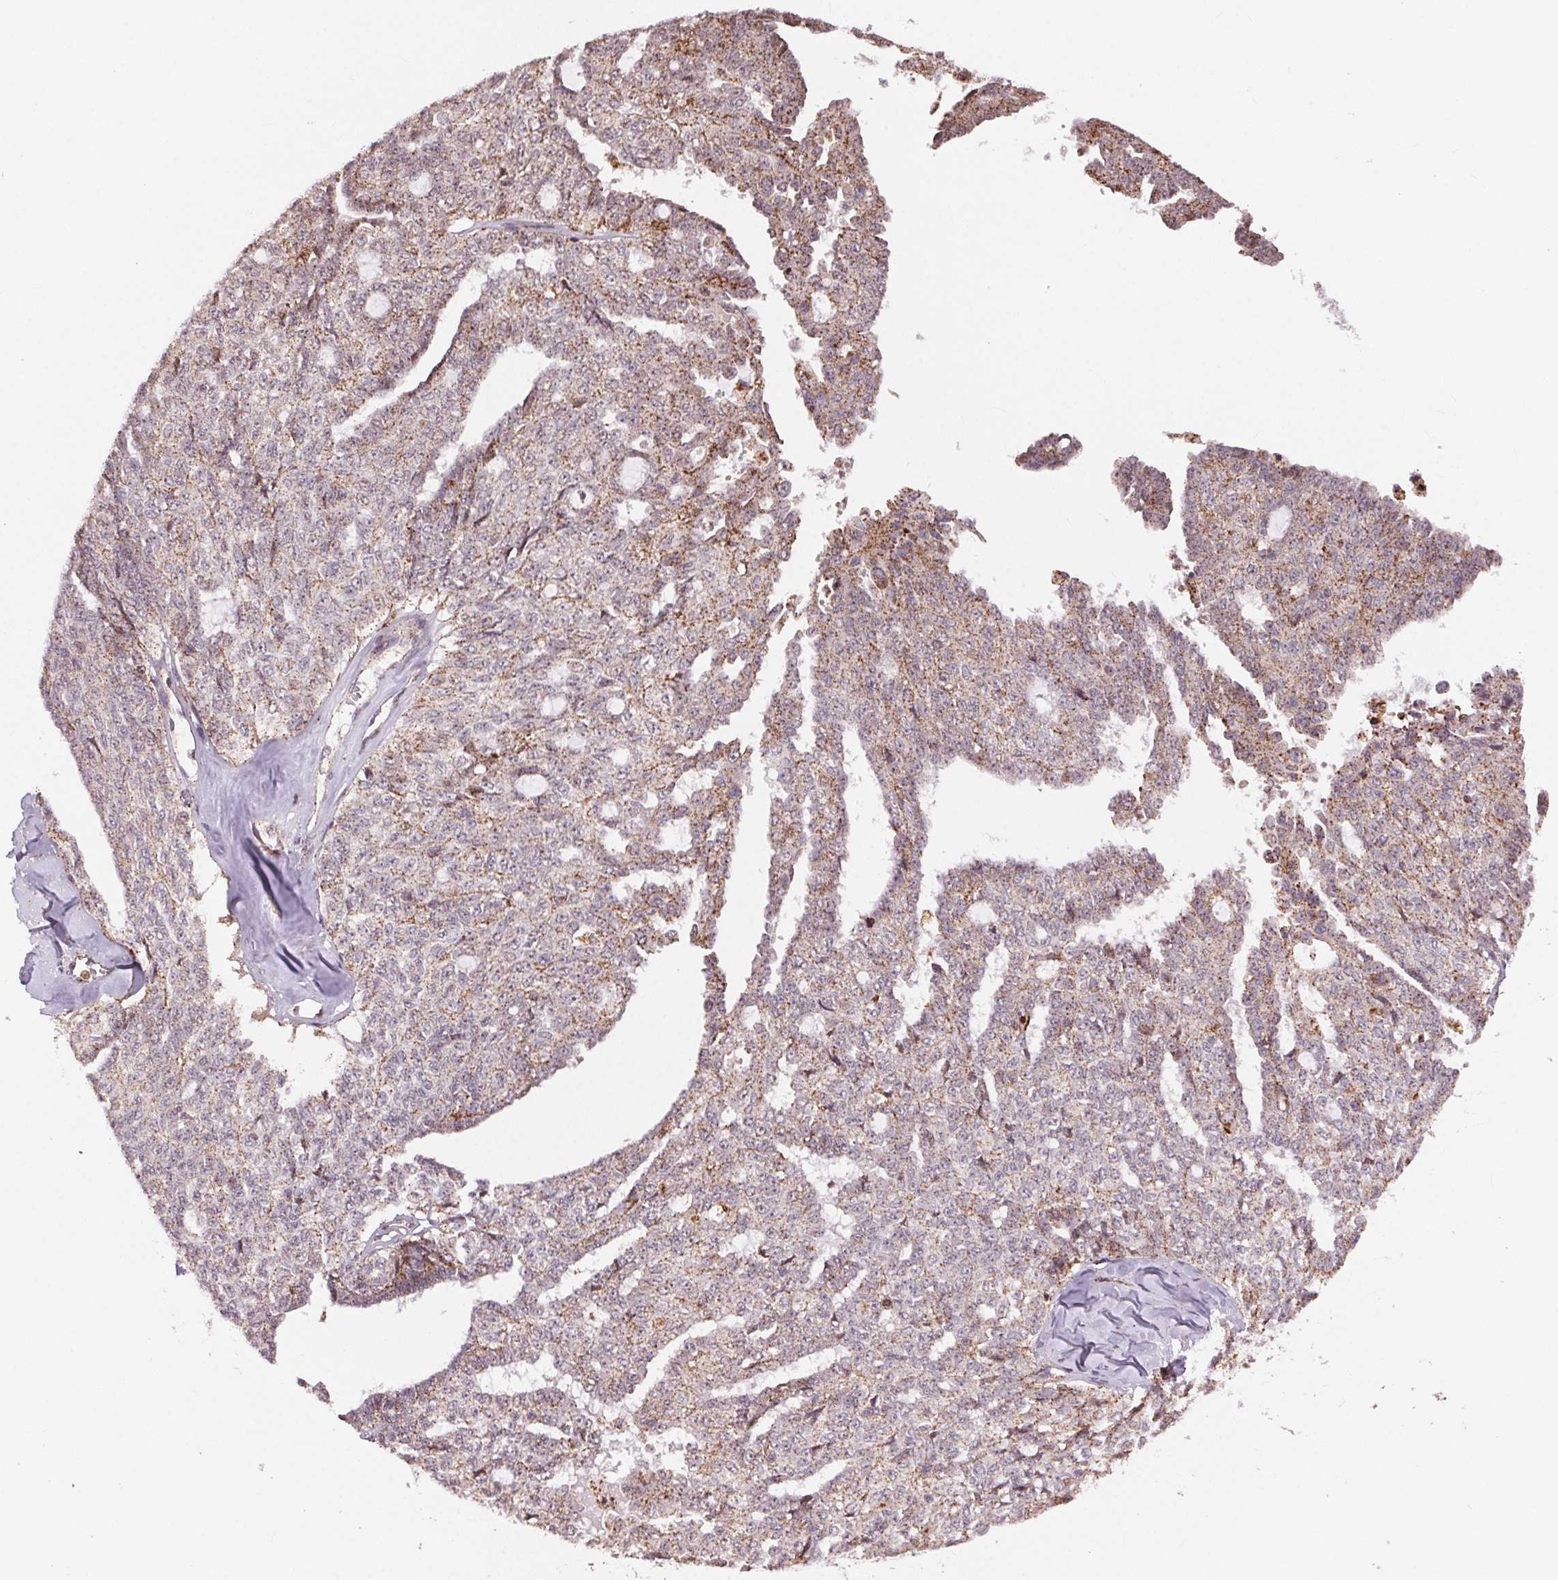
{"staining": {"intensity": "moderate", "quantity": "25%-75%", "location": "cytoplasmic/membranous"}, "tissue": "ovarian cancer", "cell_type": "Tumor cells", "image_type": "cancer", "snomed": [{"axis": "morphology", "description": "Cystadenocarcinoma, serous, NOS"}, {"axis": "topography", "description": "Ovary"}], "caption": "Protein staining by IHC exhibits moderate cytoplasmic/membranous expression in approximately 25%-75% of tumor cells in ovarian cancer.", "gene": "CHMP4B", "patient": {"sex": "female", "age": 71}}